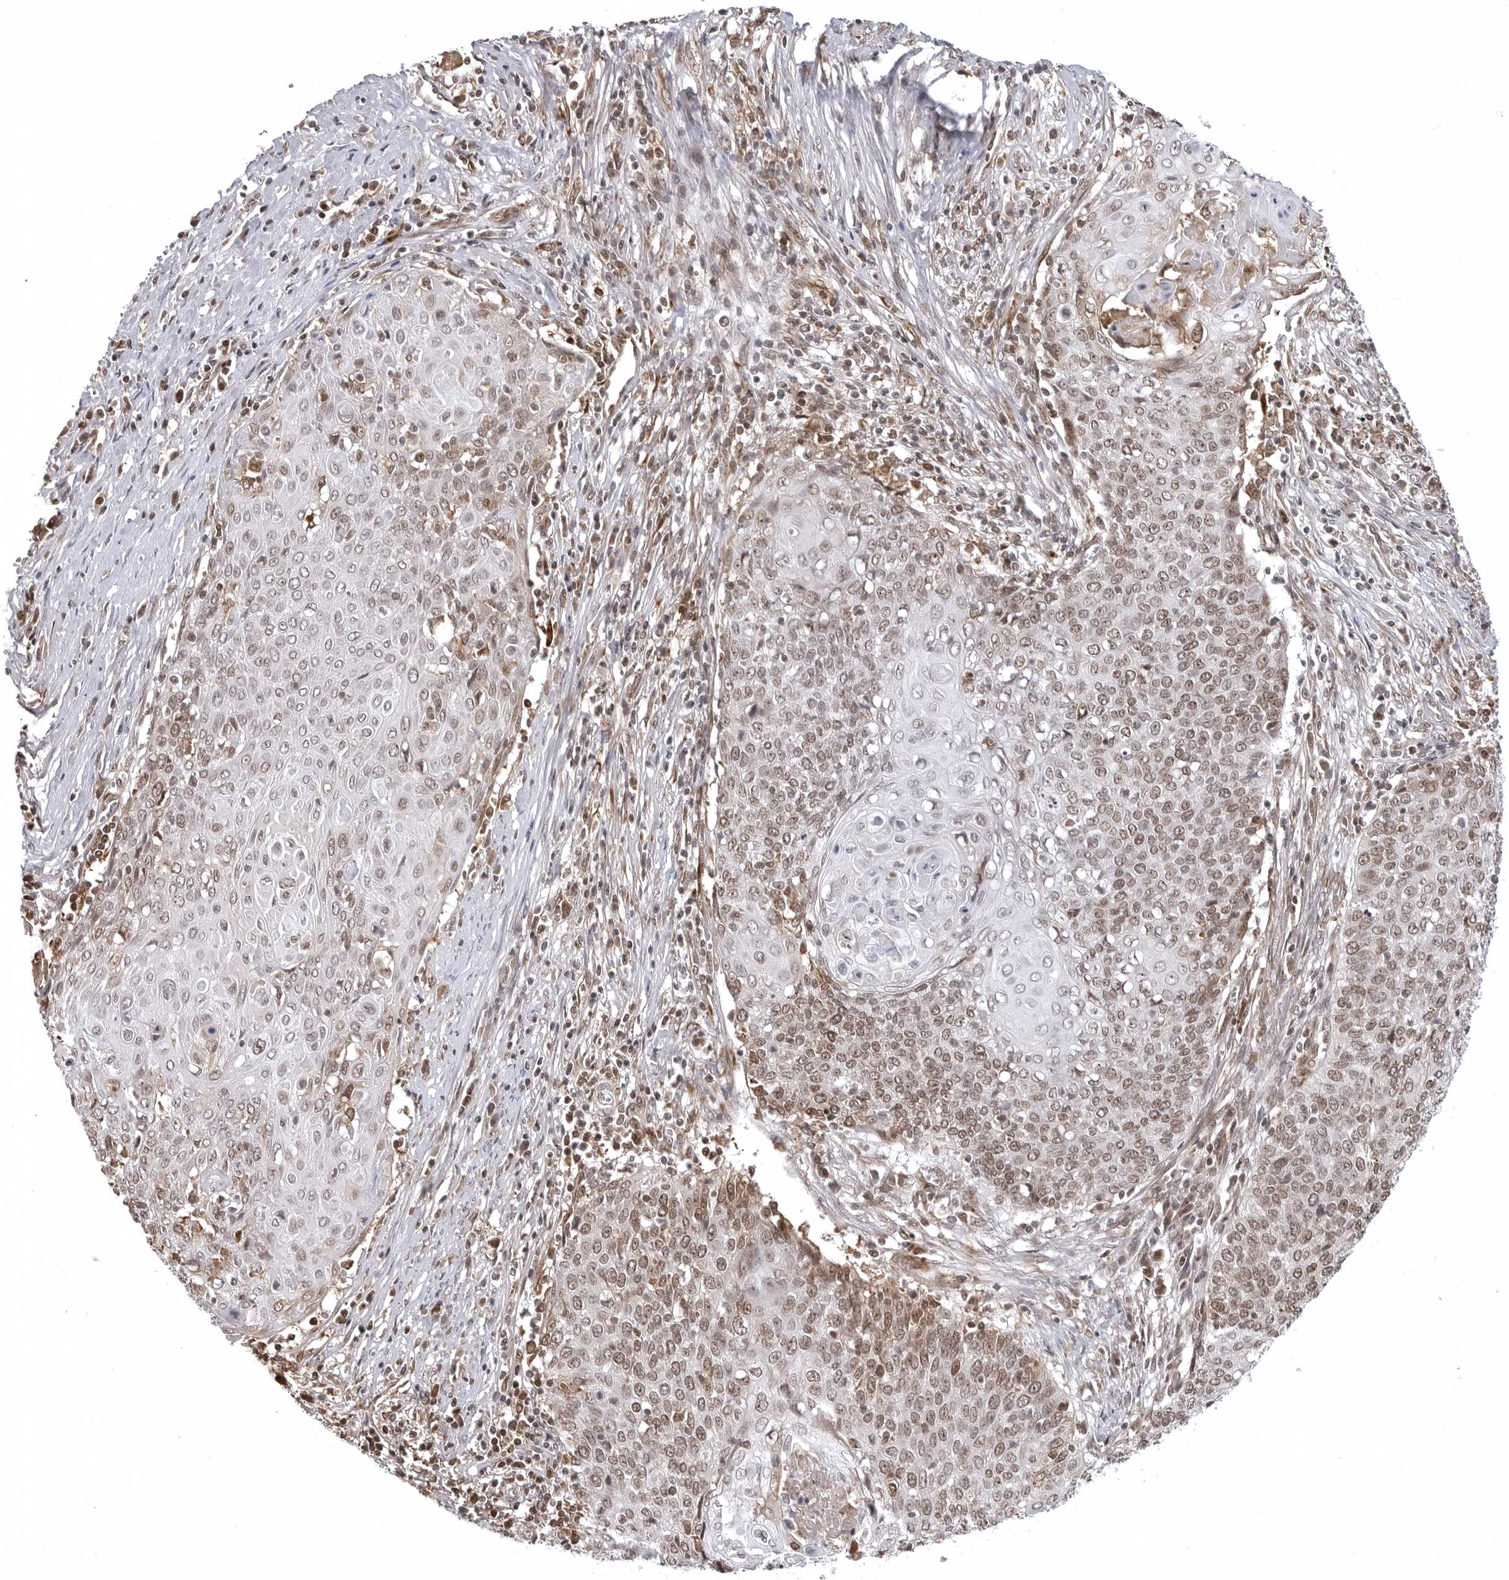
{"staining": {"intensity": "moderate", "quantity": ">75%", "location": "nuclear"}, "tissue": "cervical cancer", "cell_type": "Tumor cells", "image_type": "cancer", "snomed": [{"axis": "morphology", "description": "Squamous cell carcinoma, NOS"}, {"axis": "topography", "description": "Cervix"}], "caption": "Cervical squamous cell carcinoma stained for a protein shows moderate nuclear positivity in tumor cells.", "gene": "PHF3", "patient": {"sex": "female", "age": 39}}